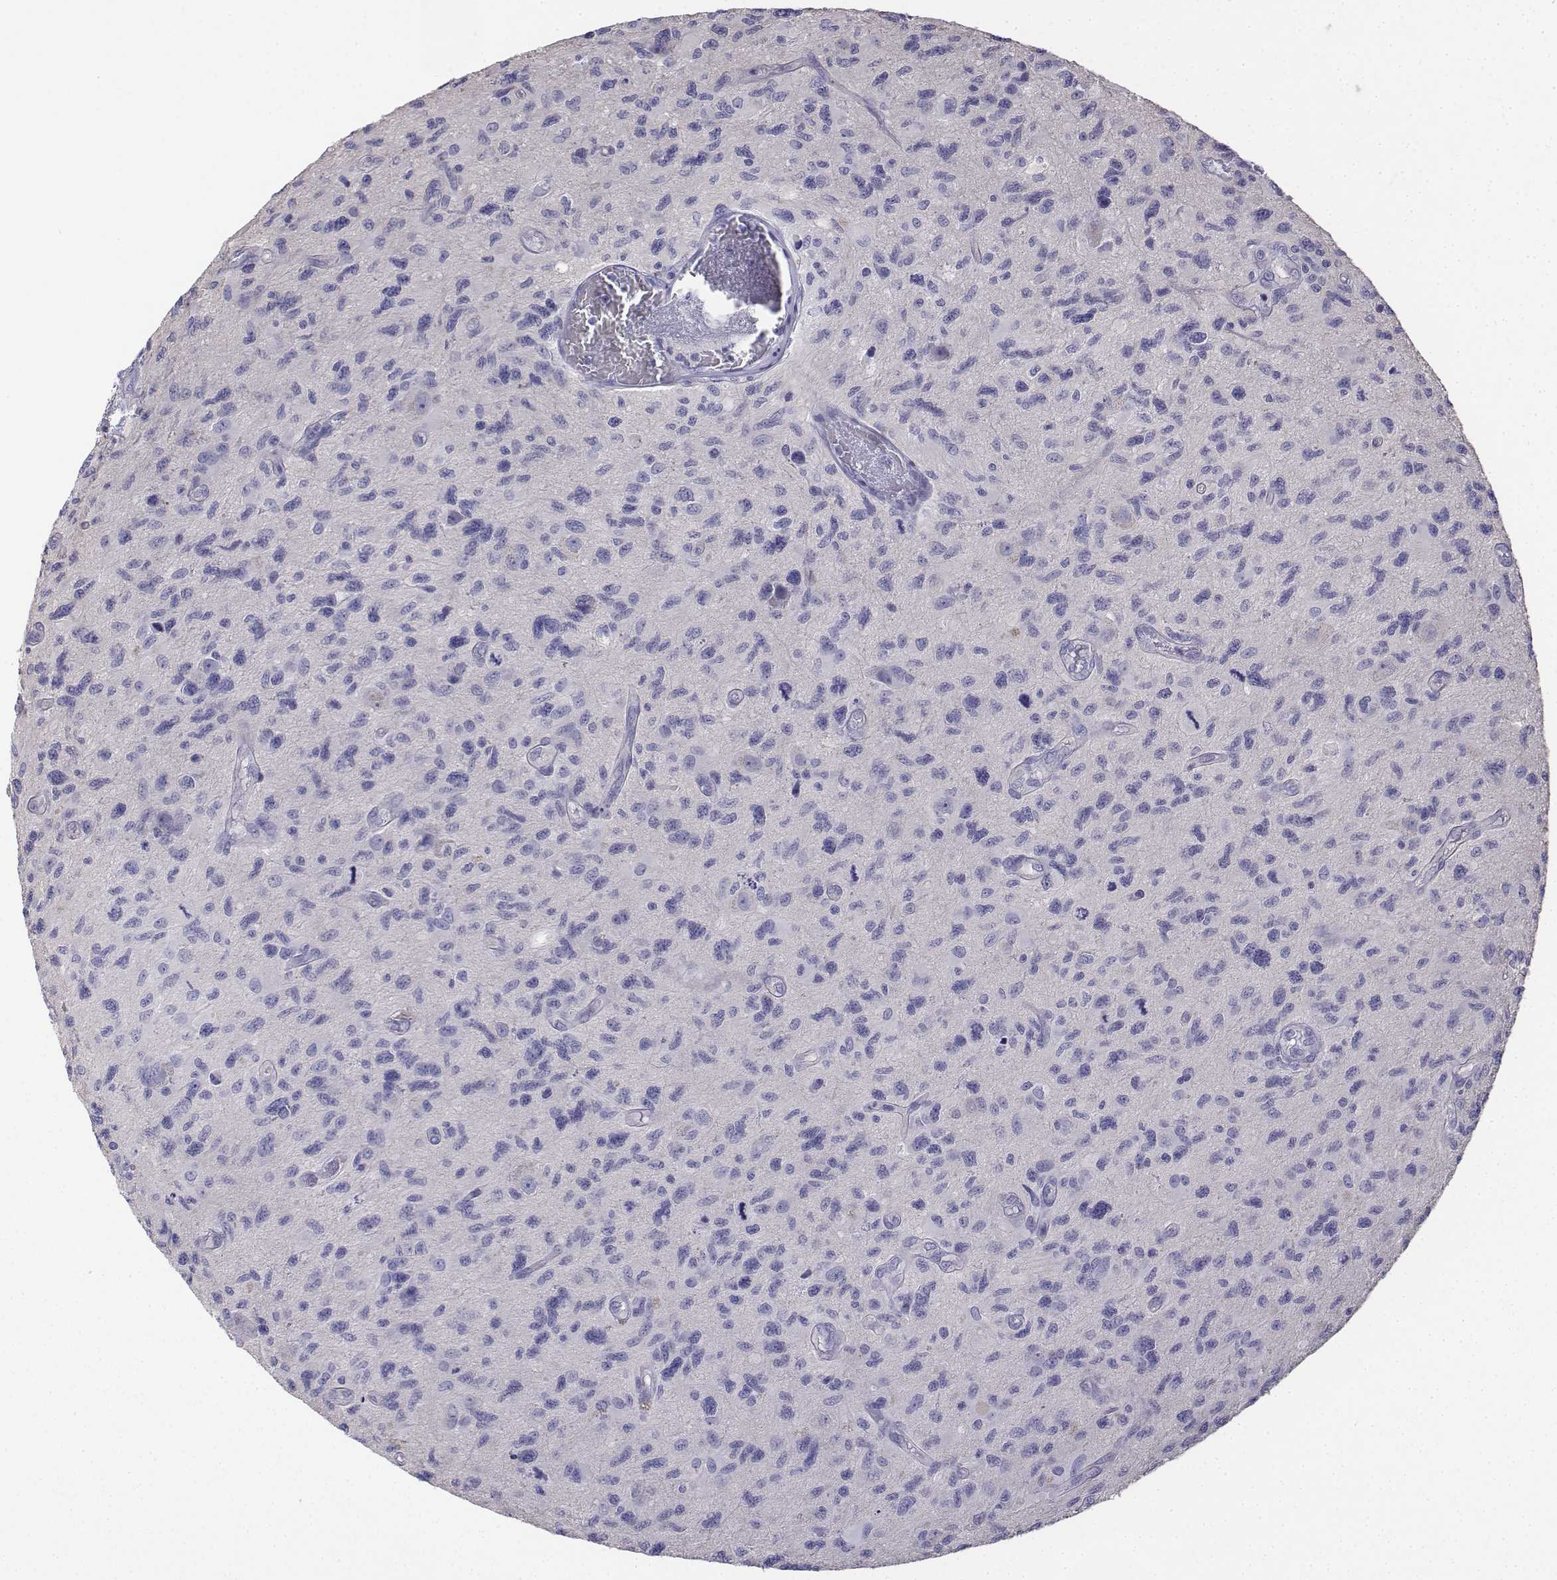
{"staining": {"intensity": "negative", "quantity": "none", "location": "none"}, "tissue": "glioma", "cell_type": "Tumor cells", "image_type": "cancer", "snomed": [{"axis": "morphology", "description": "Glioma, malignant, NOS"}, {"axis": "morphology", "description": "Glioma, malignant, High grade"}, {"axis": "topography", "description": "Brain"}], "caption": "Micrograph shows no protein positivity in tumor cells of glioma (malignant) tissue. (DAB (3,3'-diaminobenzidine) IHC, high magnification).", "gene": "LGSN", "patient": {"sex": "female", "age": 71}}